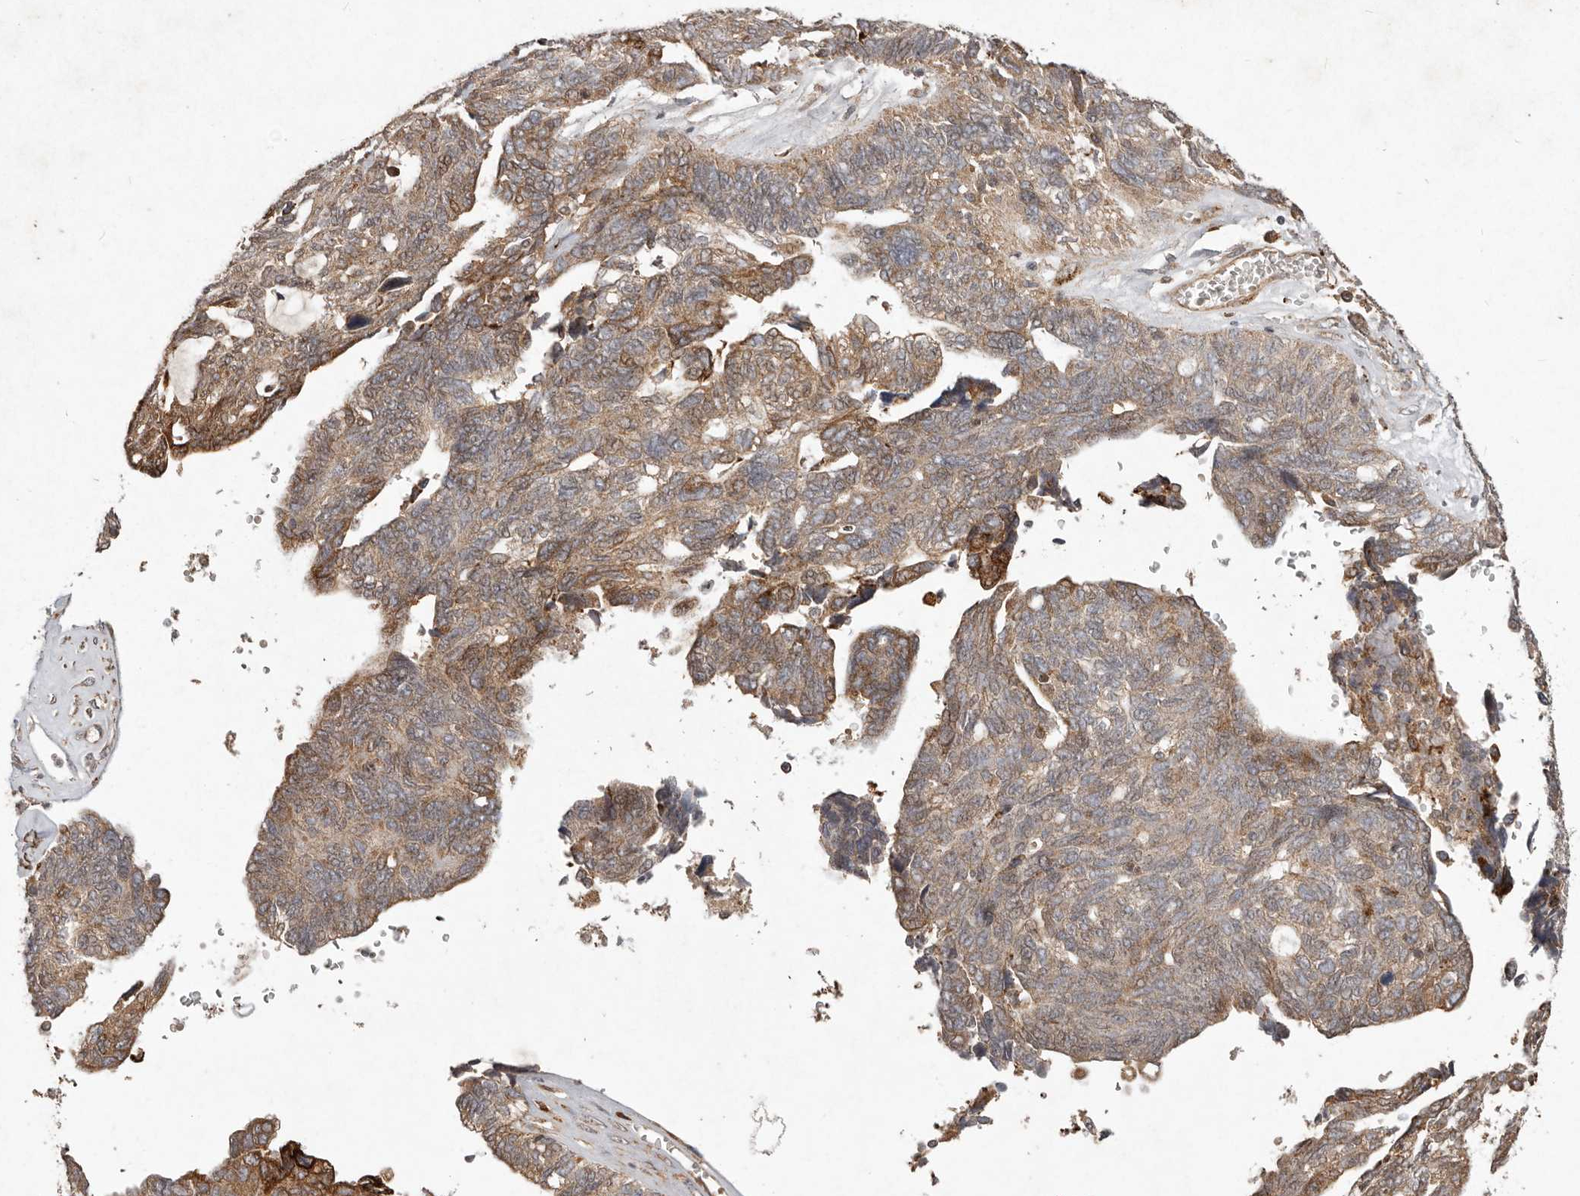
{"staining": {"intensity": "moderate", "quantity": ">75%", "location": "cytoplasmic/membranous"}, "tissue": "ovarian cancer", "cell_type": "Tumor cells", "image_type": "cancer", "snomed": [{"axis": "morphology", "description": "Cystadenocarcinoma, serous, NOS"}, {"axis": "topography", "description": "Ovary"}], "caption": "This photomicrograph reveals immunohistochemistry staining of ovarian cancer, with medium moderate cytoplasmic/membranous positivity in approximately >75% of tumor cells.", "gene": "PLOD2", "patient": {"sex": "female", "age": 79}}